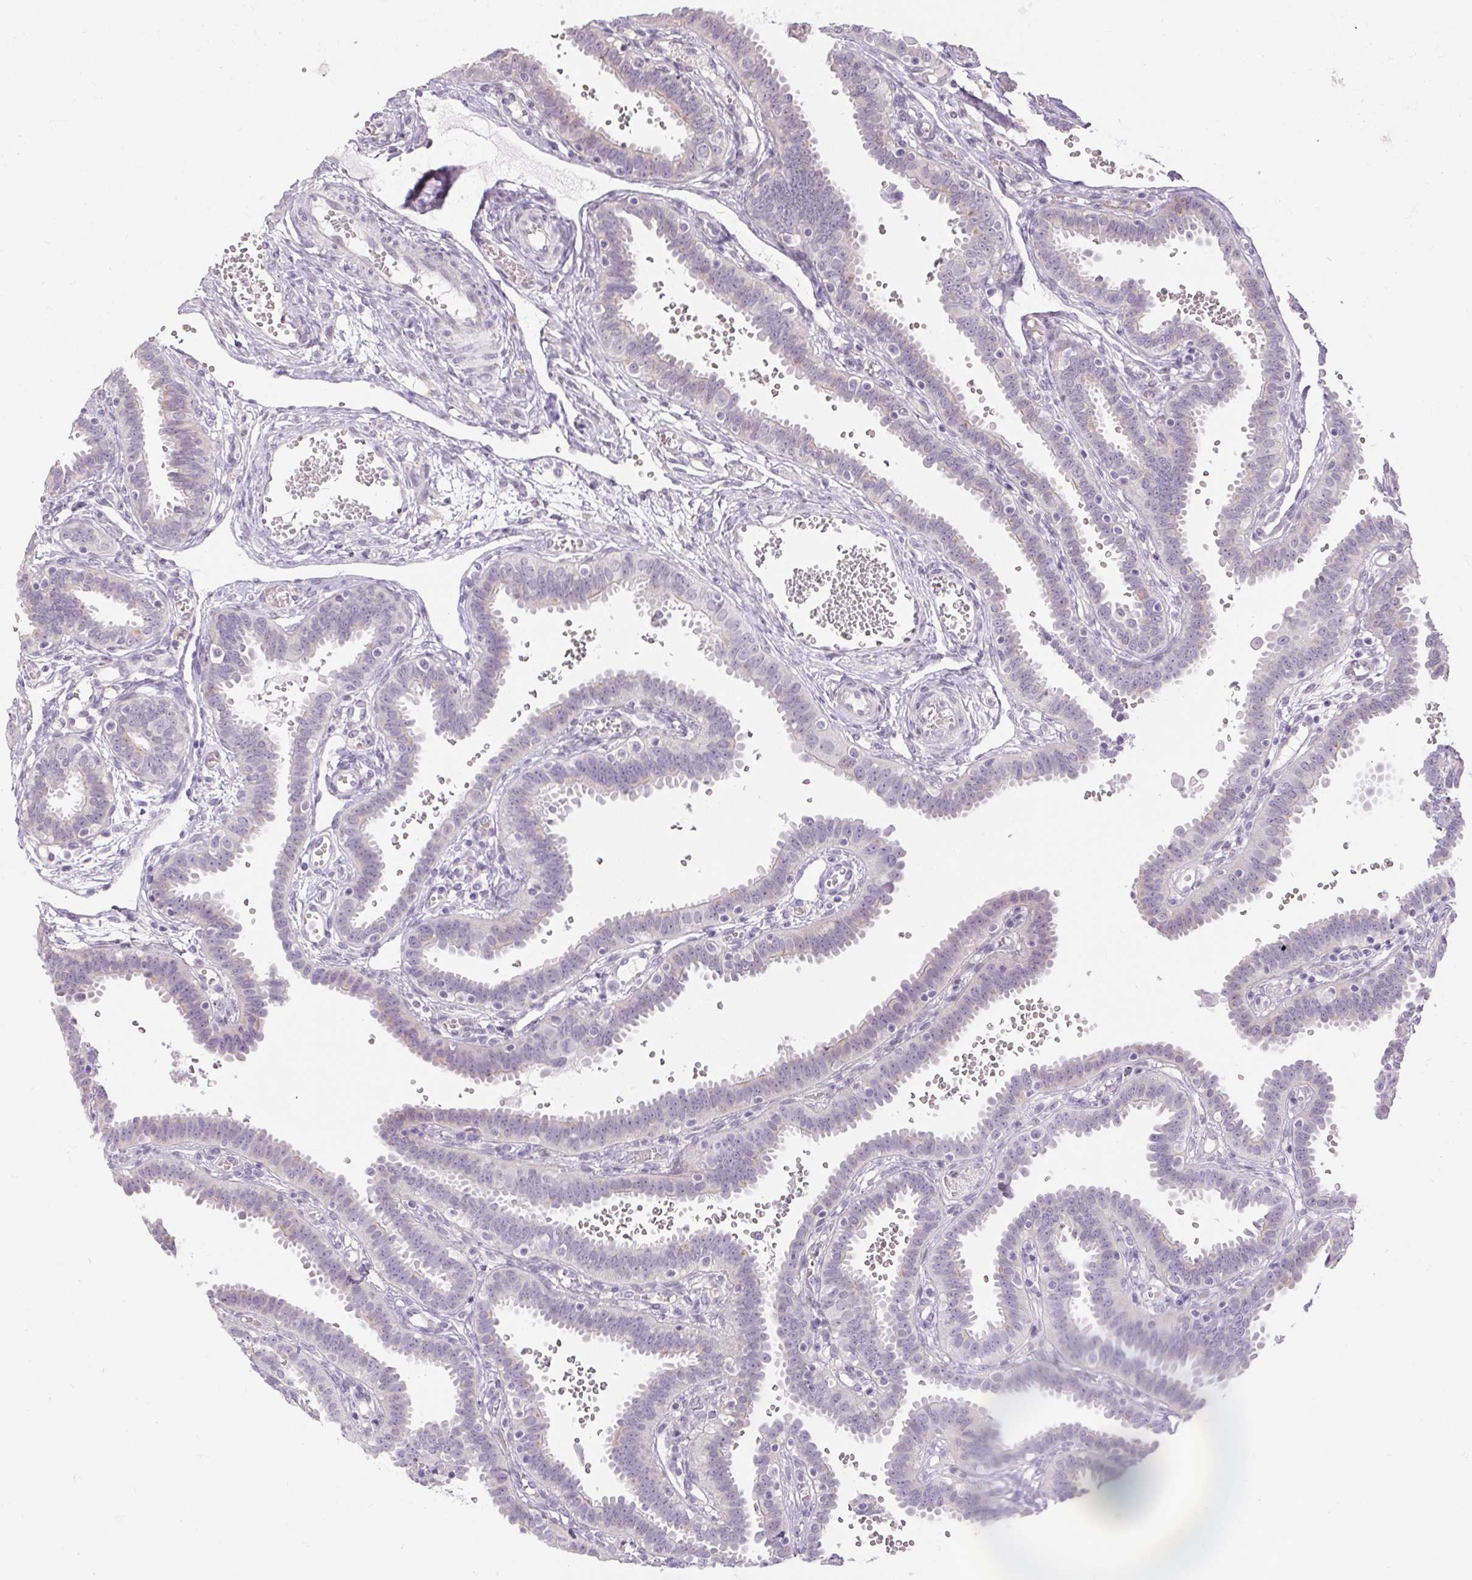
{"staining": {"intensity": "negative", "quantity": "none", "location": "none"}, "tissue": "fallopian tube", "cell_type": "Glandular cells", "image_type": "normal", "snomed": [{"axis": "morphology", "description": "Normal tissue, NOS"}, {"axis": "topography", "description": "Fallopian tube"}], "caption": "DAB immunohistochemical staining of unremarkable fallopian tube displays no significant staining in glandular cells. (DAB IHC, high magnification).", "gene": "CTCFL", "patient": {"sex": "female", "age": 37}}